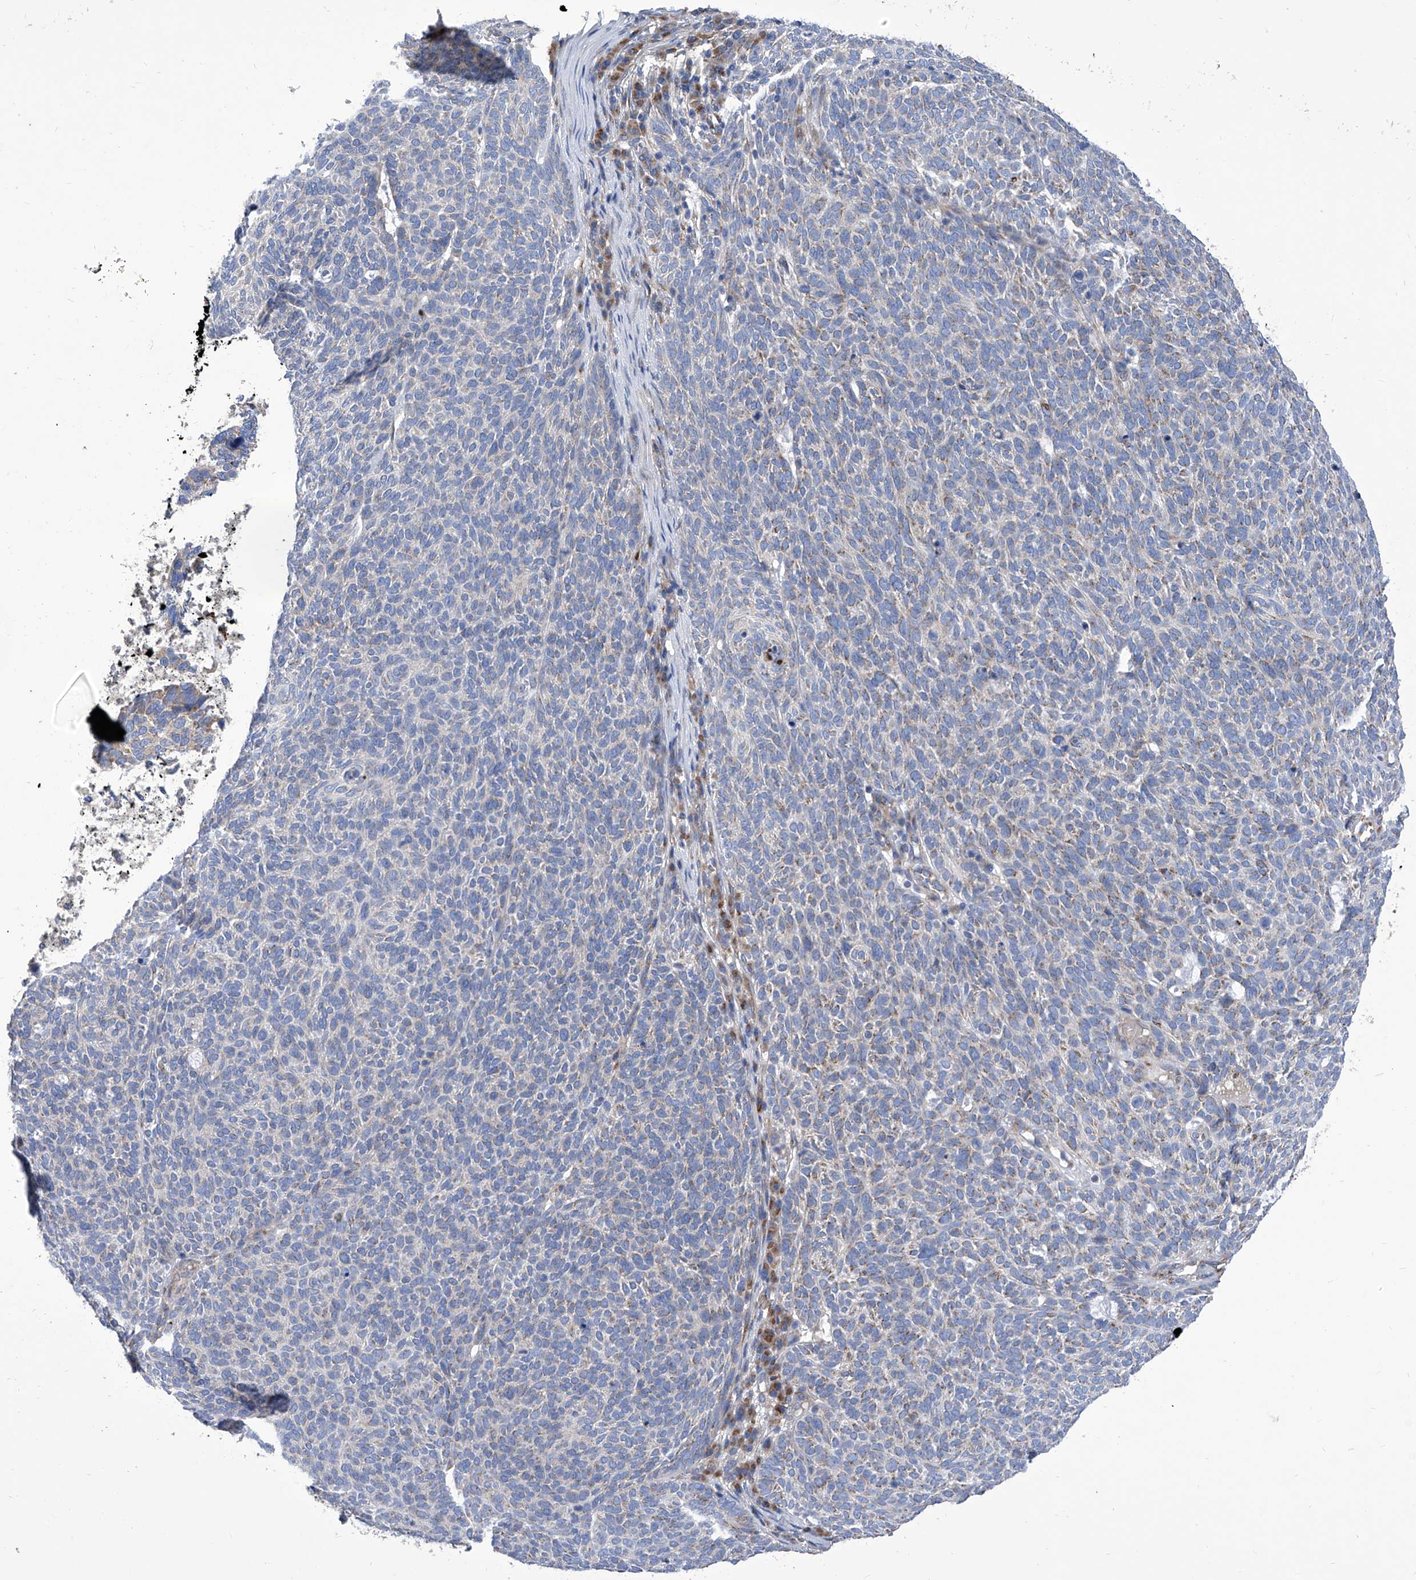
{"staining": {"intensity": "negative", "quantity": "none", "location": "none"}, "tissue": "skin cancer", "cell_type": "Tumor cells", "image_type": "cancer", "snomed": [{"axis": "morphology", "description": "Squamous cell carcinoma, NOS"}, {"axis": "topography", "description": "Skin"}], "caption": "IHC image of human squamous cell carcinoma (skin) stained for a protein (brown), which reveals no staining in tumor cells.", "gene": "TJAP1", "patient": {"sex": "female", "age": 90}}